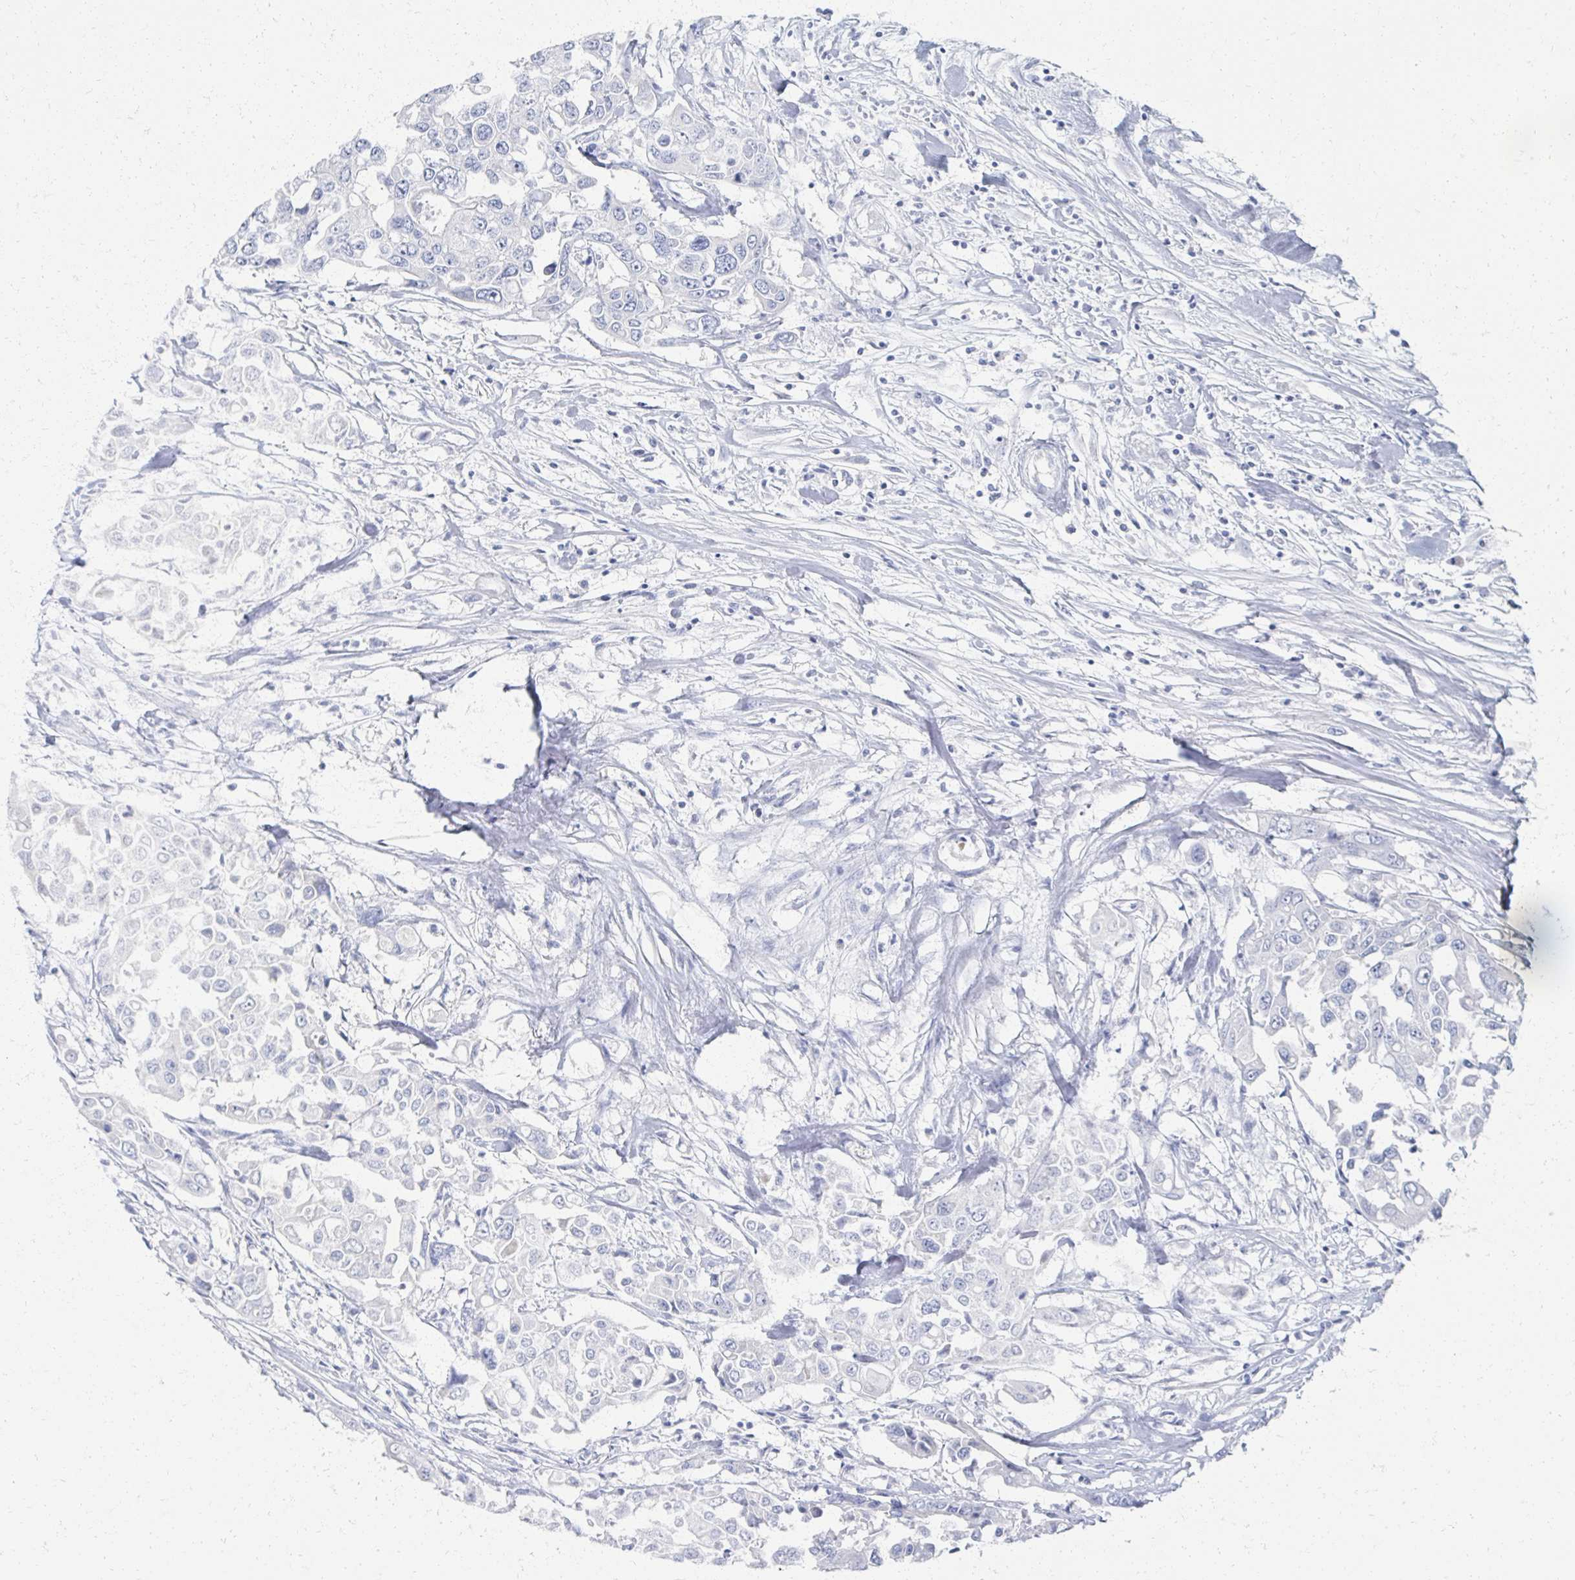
{"staining": {"intensity": "negative", "quantity": "none", "location": "none"}, "tissue": "colorectal cancer", "cell_type": "Tumor cells", "image_type": "cancer", "snomed": [{"axis": "morphology", "description": "Adenocarcinoma, NOS"}, {"axis": "topography", "description": "Colon"}], "caption": "There is no significant expression in tumor cells of colorectal cancer (adenocarcinoma). Brightfield microscopy of immunohistochemistry (IHC) stained with DAB (brown) and hematoxylin (blue), captured at high magnification.", "gene": "PRR20A", "patient": {"sex": "male", "age": 77}}